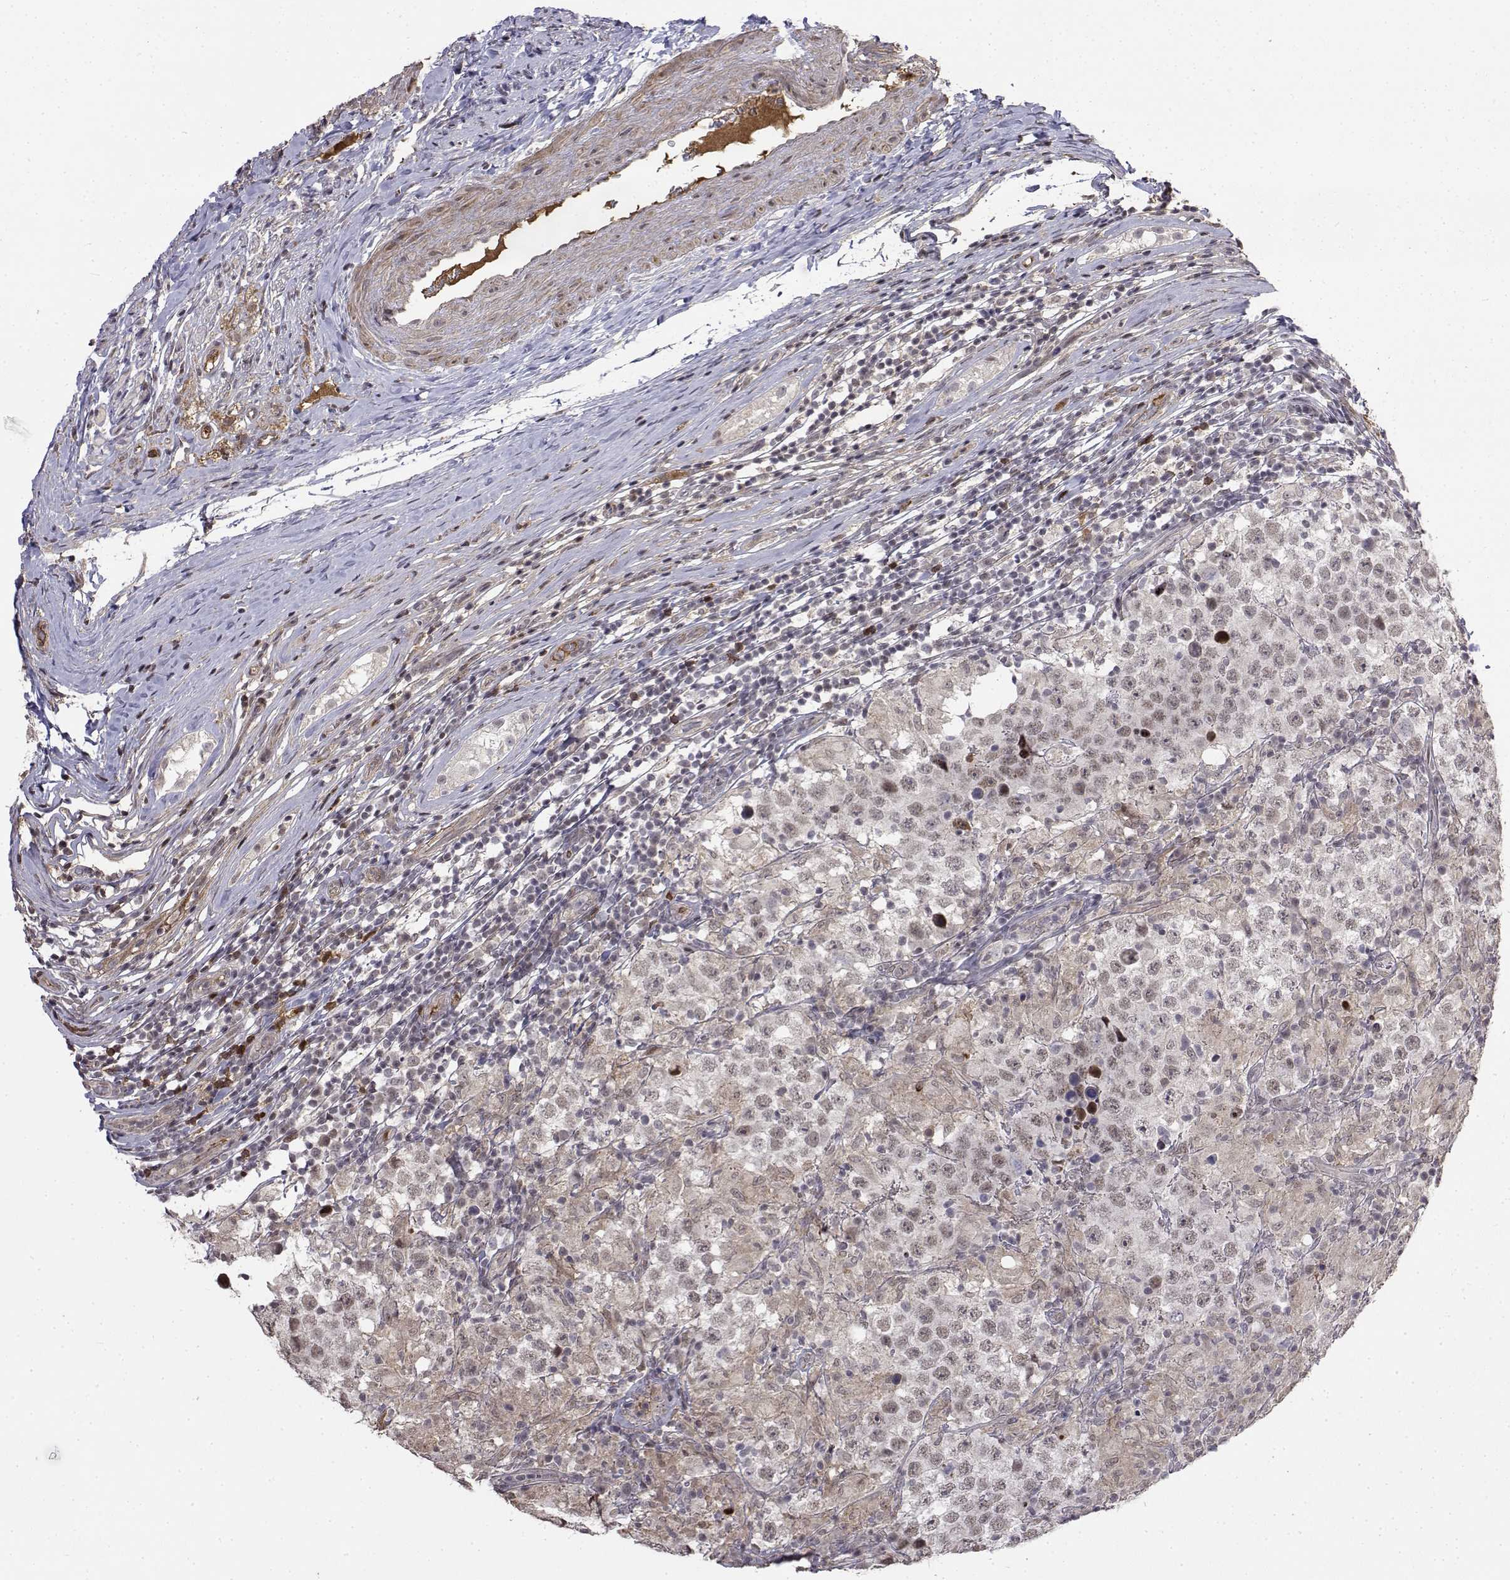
{"staining": {"intensity": "weak", "quantity": "<25%", "location": "nuclear"}, "tissue": "testis cancer", "cell_type": "Tumor cells", "image_type": "cancer", "snomed": [{"axis": "morphology", "description": "Seminoma, NOS"}, {"axis": "morphology", "description": "Carcinoma, Embryonal, NOS"}, {"axis": "topography", "description": "Testis"}], "caption": "The immunohistochemistry (IHC) histopathology image has no significant positivity in tumor cells of seminoma (testis) tissue. (Immunohistochemistry, brightfield microscopy, high magnification).", "gene": "ITGA7", "patient": {"sex": "male", "age": 41}}